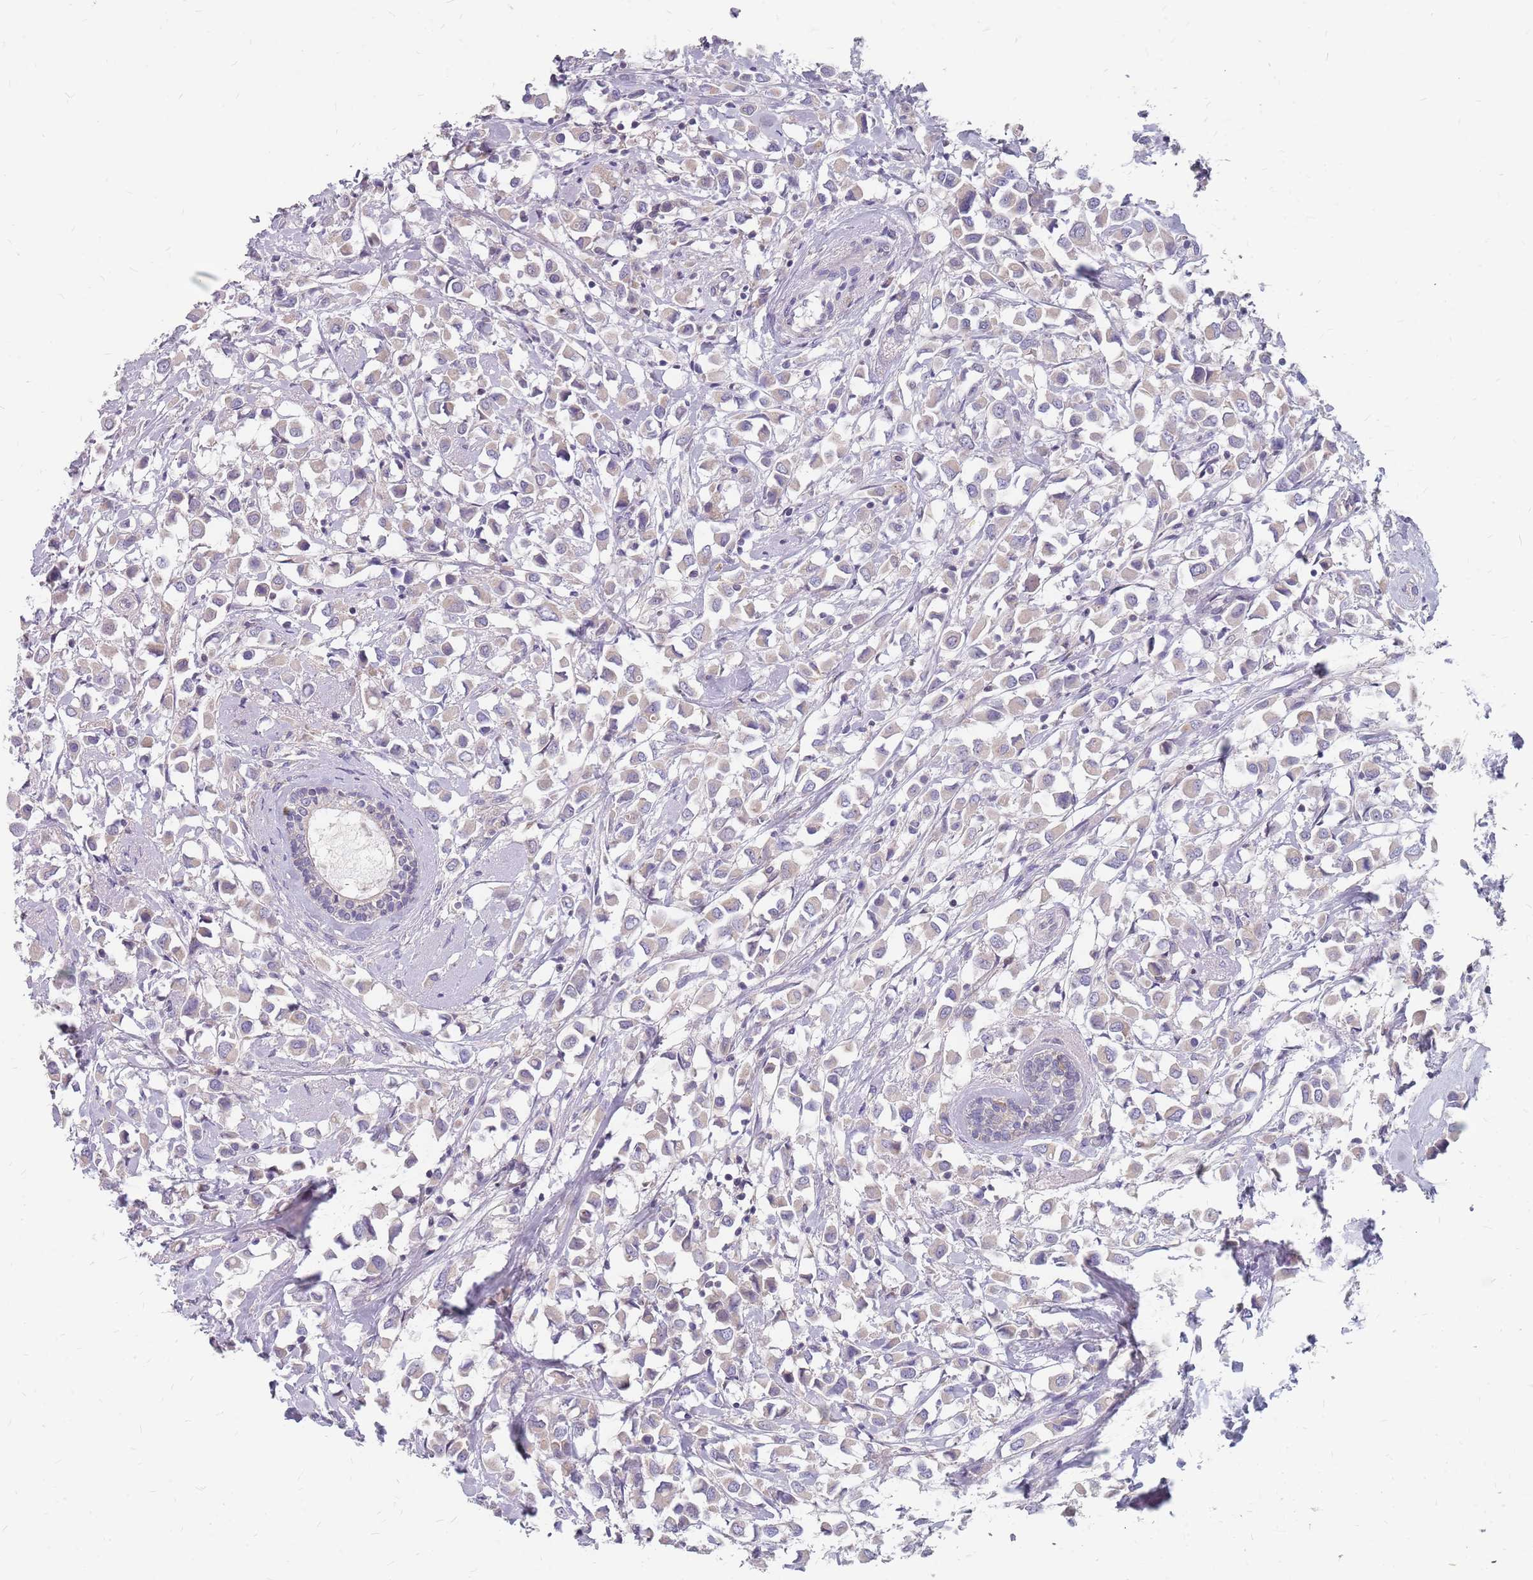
{"staining": {"intensity": "weak", "quantity": "25%-75%", "location": "cytoplasmic/membranous"}, "tissue": "breast cancer", "cell_type": "Tumor cells", "image_type": "cancer", "snomed": [{"axis": "morphology", "description": "Duct carcinoma"}, {"axis": "topography", "description": "Breast"}], "caption": "Immunohistochemical staining of breast infiltrating ductal carcinoma displays low levels of weak cytoplasmic/membranous protein staining in about 25%-75% of tumor cells.", "gene": "CMTR2", "patient": {"sex": "female", "age": 61}}